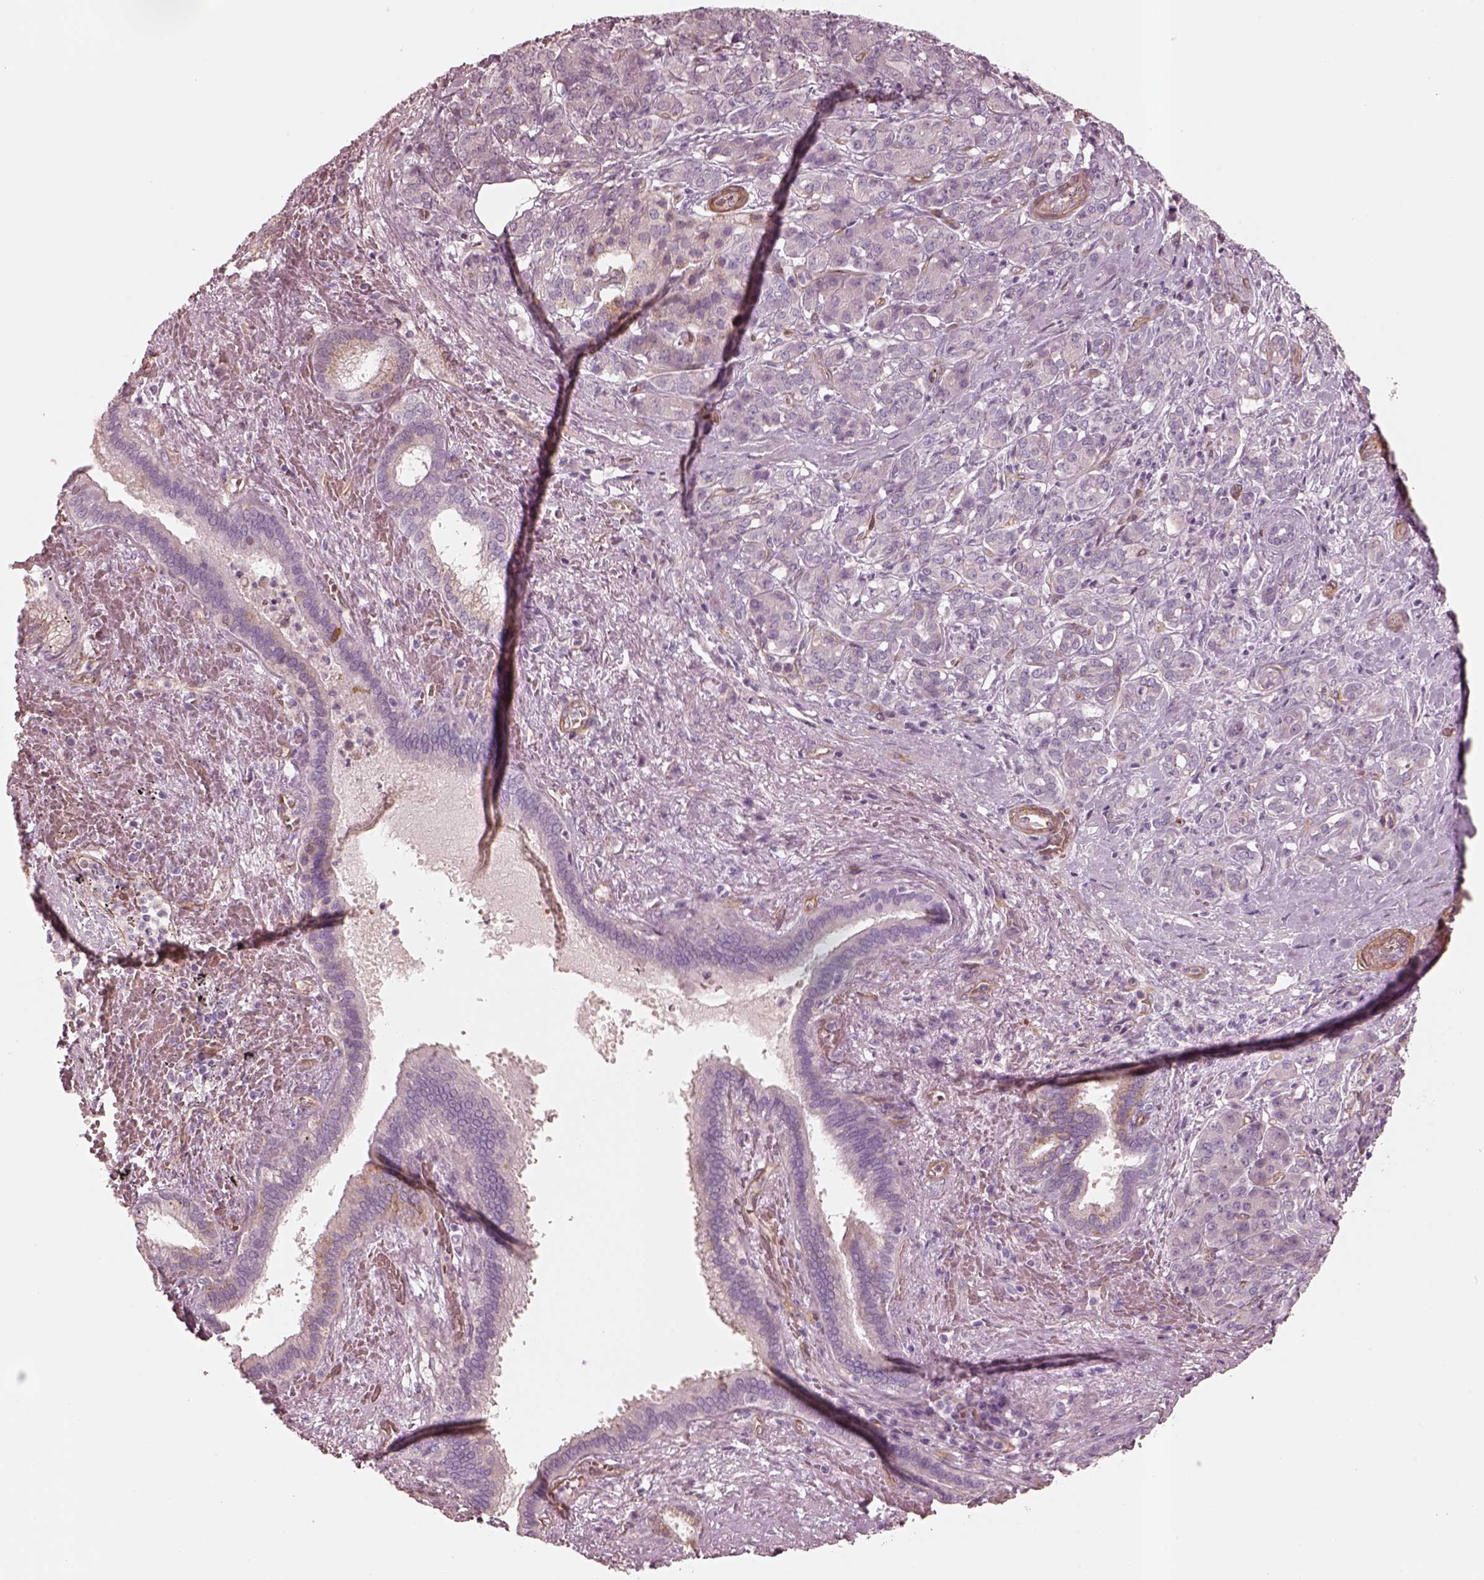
{"staining": {"intensity": "negative", "quantity": "none", "location": "none"}, "tissue": "pancreatic cancer", "cell_type": "Tumor cells", "image_type": "cancer", "snomed": [{"axis": "morphology", "description": "Normal tissue, NOS"}, {"axis": "morphology", "description": "Inflammation, NOS"}, {"axis": "morphology", "description": "Adenocarcinoma, NOS"}, {"axis": "topography", "description": "Pancreas"}], "caption": "An IHC photomicrograph of pancreatic adenocarcinoma is shown. There is no staining in tumor cells of pancreatic adenocarcinoma.", "gene": "CRYM", "patient": {"sex": "male", "age": 57}}